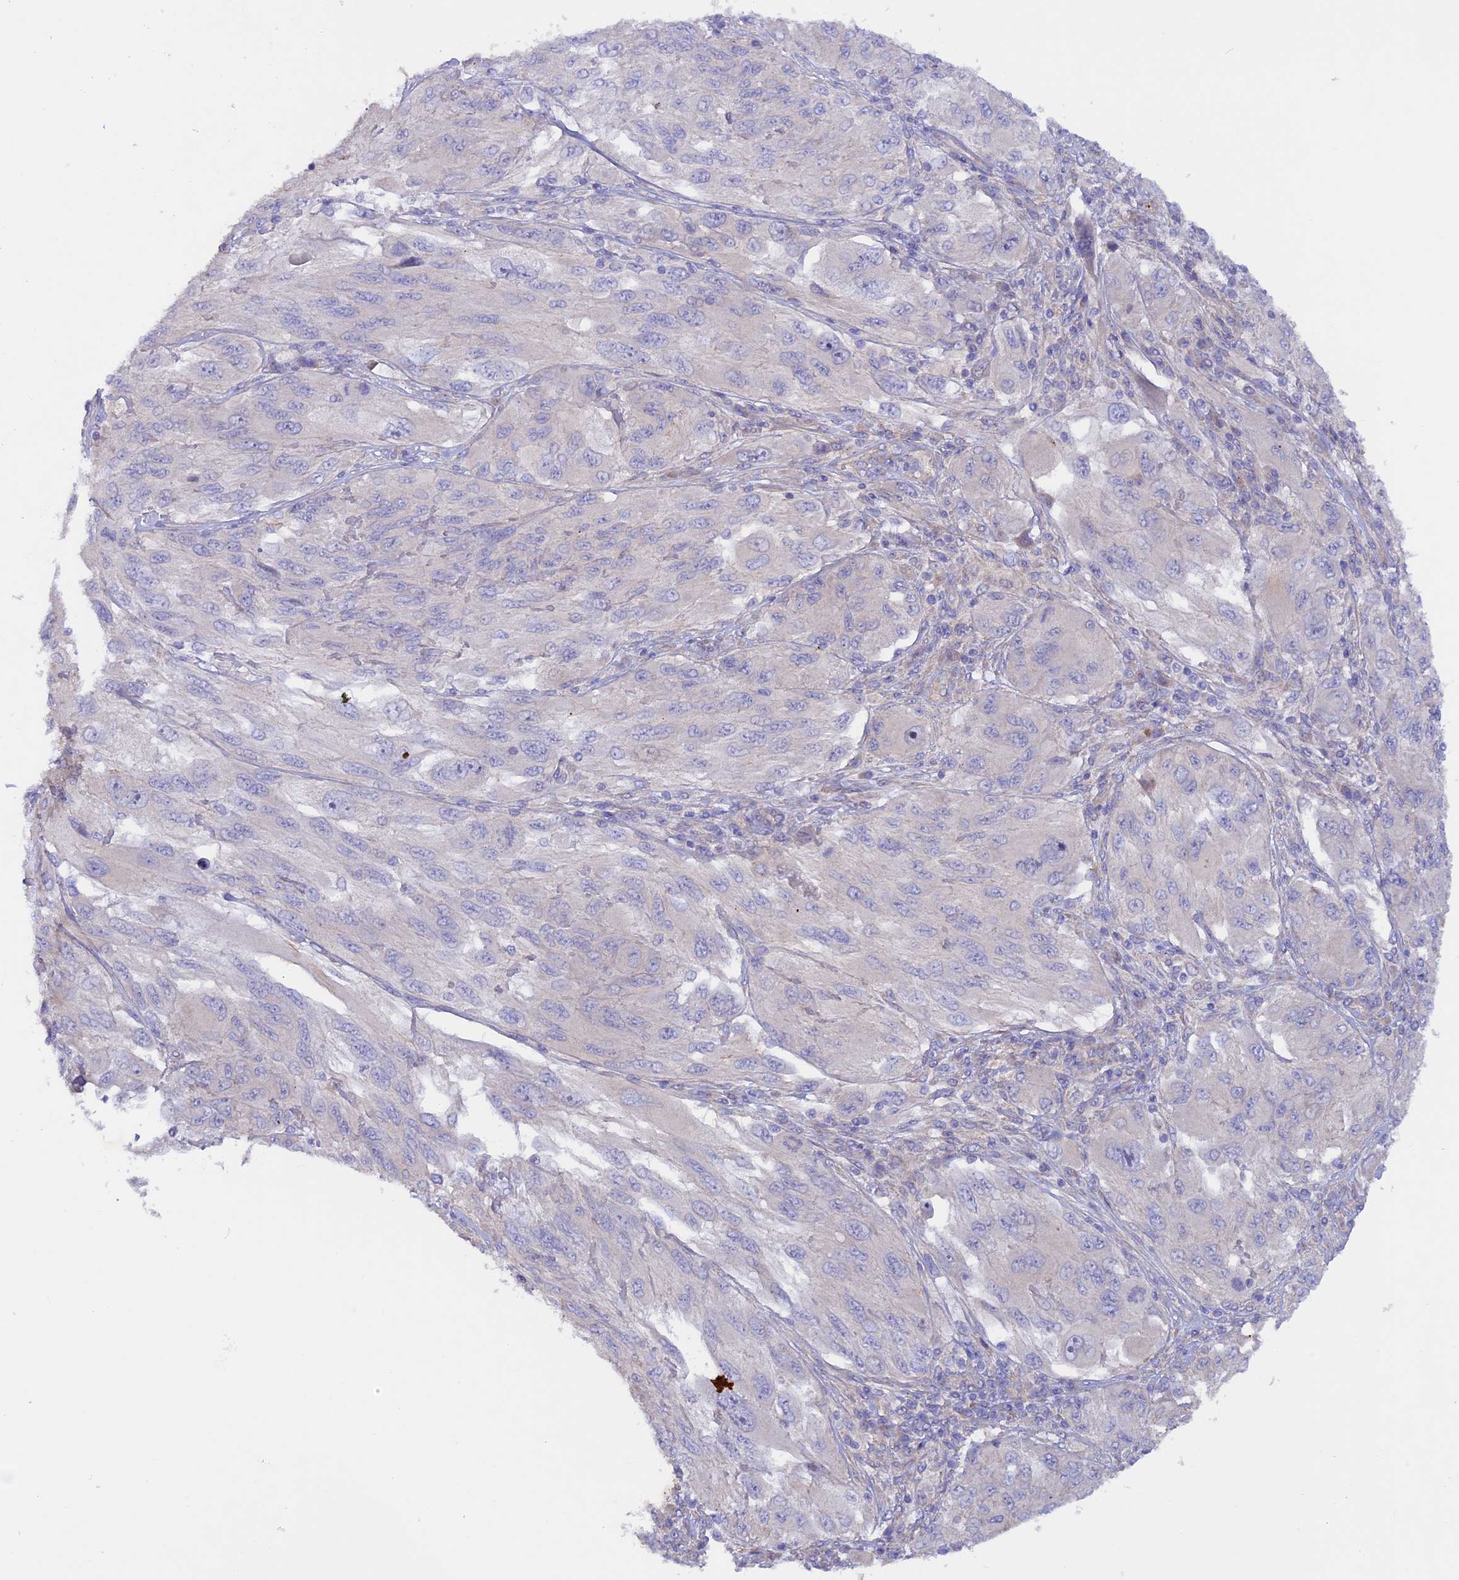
{"staining": {"intensity": "negative", "quantity": "none", "location": "none"}, "tissue": "melanoma", "cell_type": "Tumor cells", "image_type": "cancer", "snomed": [{"axis": "morphology", "description": "Malignant melanoma, NOS"}, {"axis": "topography", "description": "Skin"}], "caption": "Human melanoma stained for a protein using immunohistochemistry exhibits no positivity in tumor cells.", "gene": "HYCC1", "patient": {"sex": "female", "age": 91}}